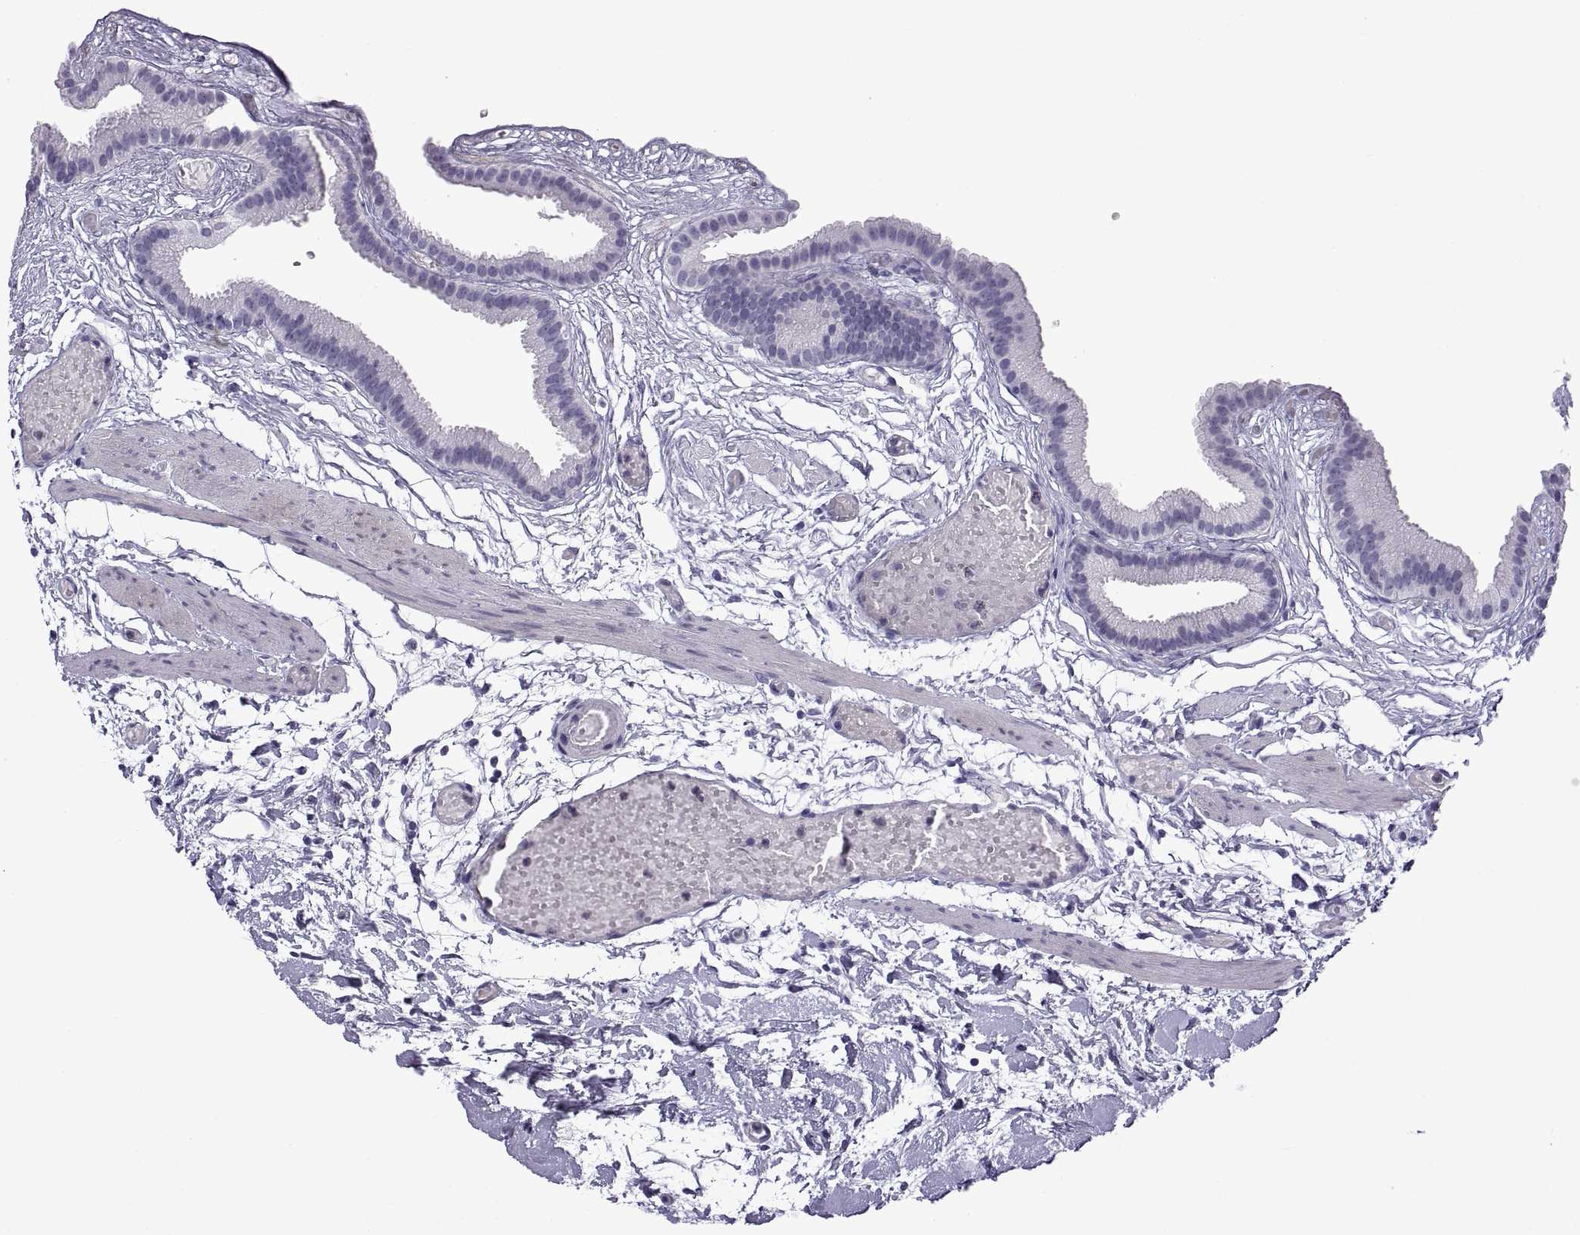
{"staining": {"intensity": "negative", "quantity": "none", "location": "none"}, "tissue": "gallbladder", "cell_type": "Glandular cells", "image_type": "normal", "snomed": [{"axis": "morphology", "description": "Normal tissue, NOS"}, {"axis": "topography", "description": "Gallbladder"}], "caption": "This is an IHC photomicrograph of unremarkable human gallbladder. There is no expression in glandular cells.", "gene": "C3orf22", "patient": {"sex": "female", "age": 45}}